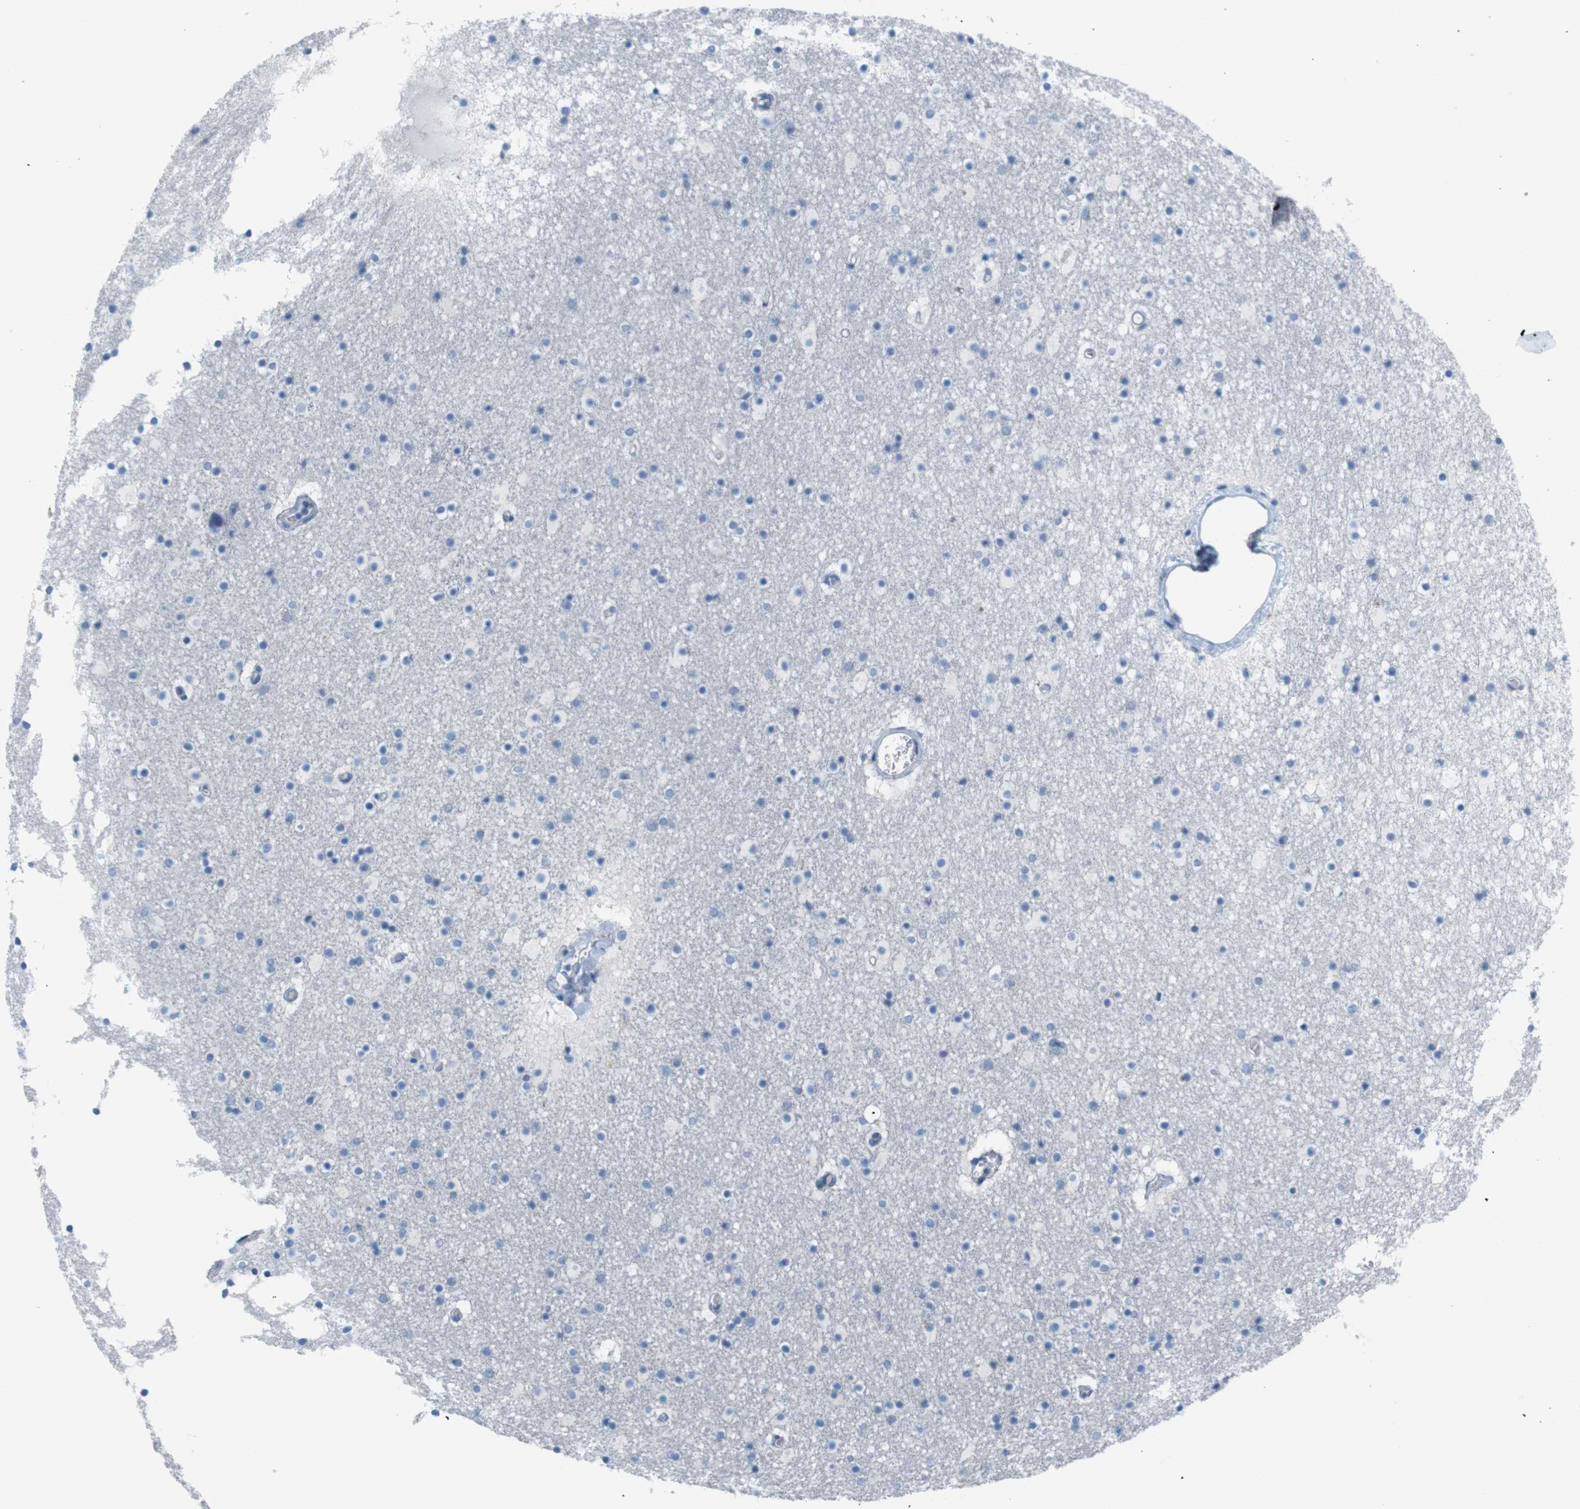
{"staining": {"intensity": "negative", "quantity": "none", "location": "none"}, "tissue": "caudate", "cell_type": "Glial cells", "image_type": "normal", "snomed": [{"axis": "morphology", "description": "Normal tissue, NOS"}, {"axis": "topography", "description": "Lateral ventricle wall"}], "caption": "Immunohistochemistry image of benign human caudate stained for a protein (brown), which exhibits no staining in glial cells.", "gene": "LRRK2", "patient": {"sex": "male", "age": 45}}